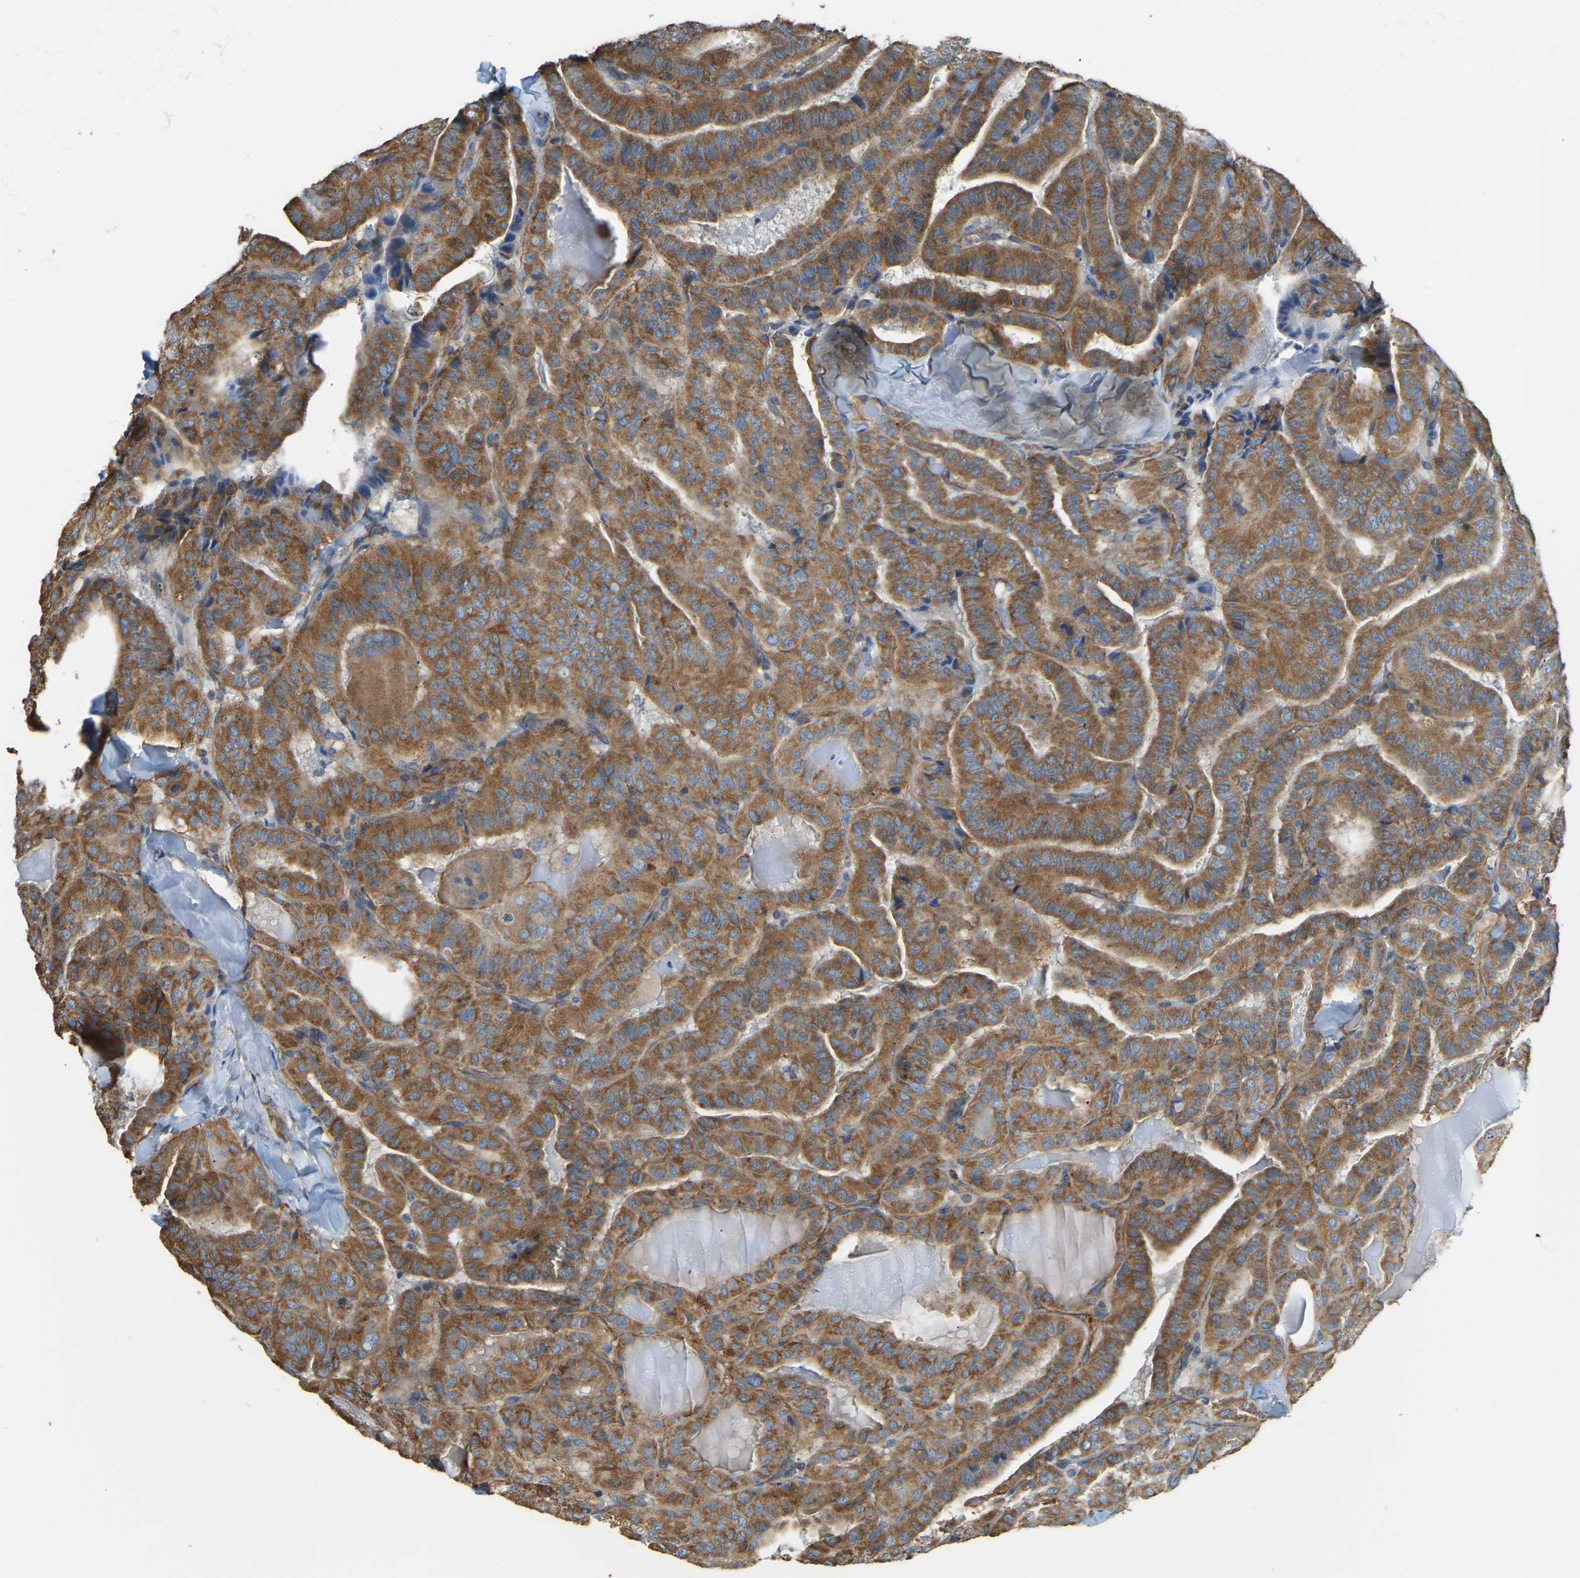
{"staining": {"intensity": "moderate", "quantity": ">75%", "location": "cytoplasmic/membranous"}, "tissue": "thyroid cancer", "cell_type": "Tumor cells", "image_type": "cancer", "snomed": [{"axis": "morphology", "description": "Papillary adenocarcinoma, NOS"}, {"axis": "topography", "description": "Thyroid gland"}], "caption": "This is an image of immunohistochemistry (IHC) staining of thyroid cancer (papillary adenocarcinoma), which shows moderate staining in the cytoplasmic/membranous of tumor cells.", "gene": "AHNAK", "patient": {"sex": "male", "age": 77}}